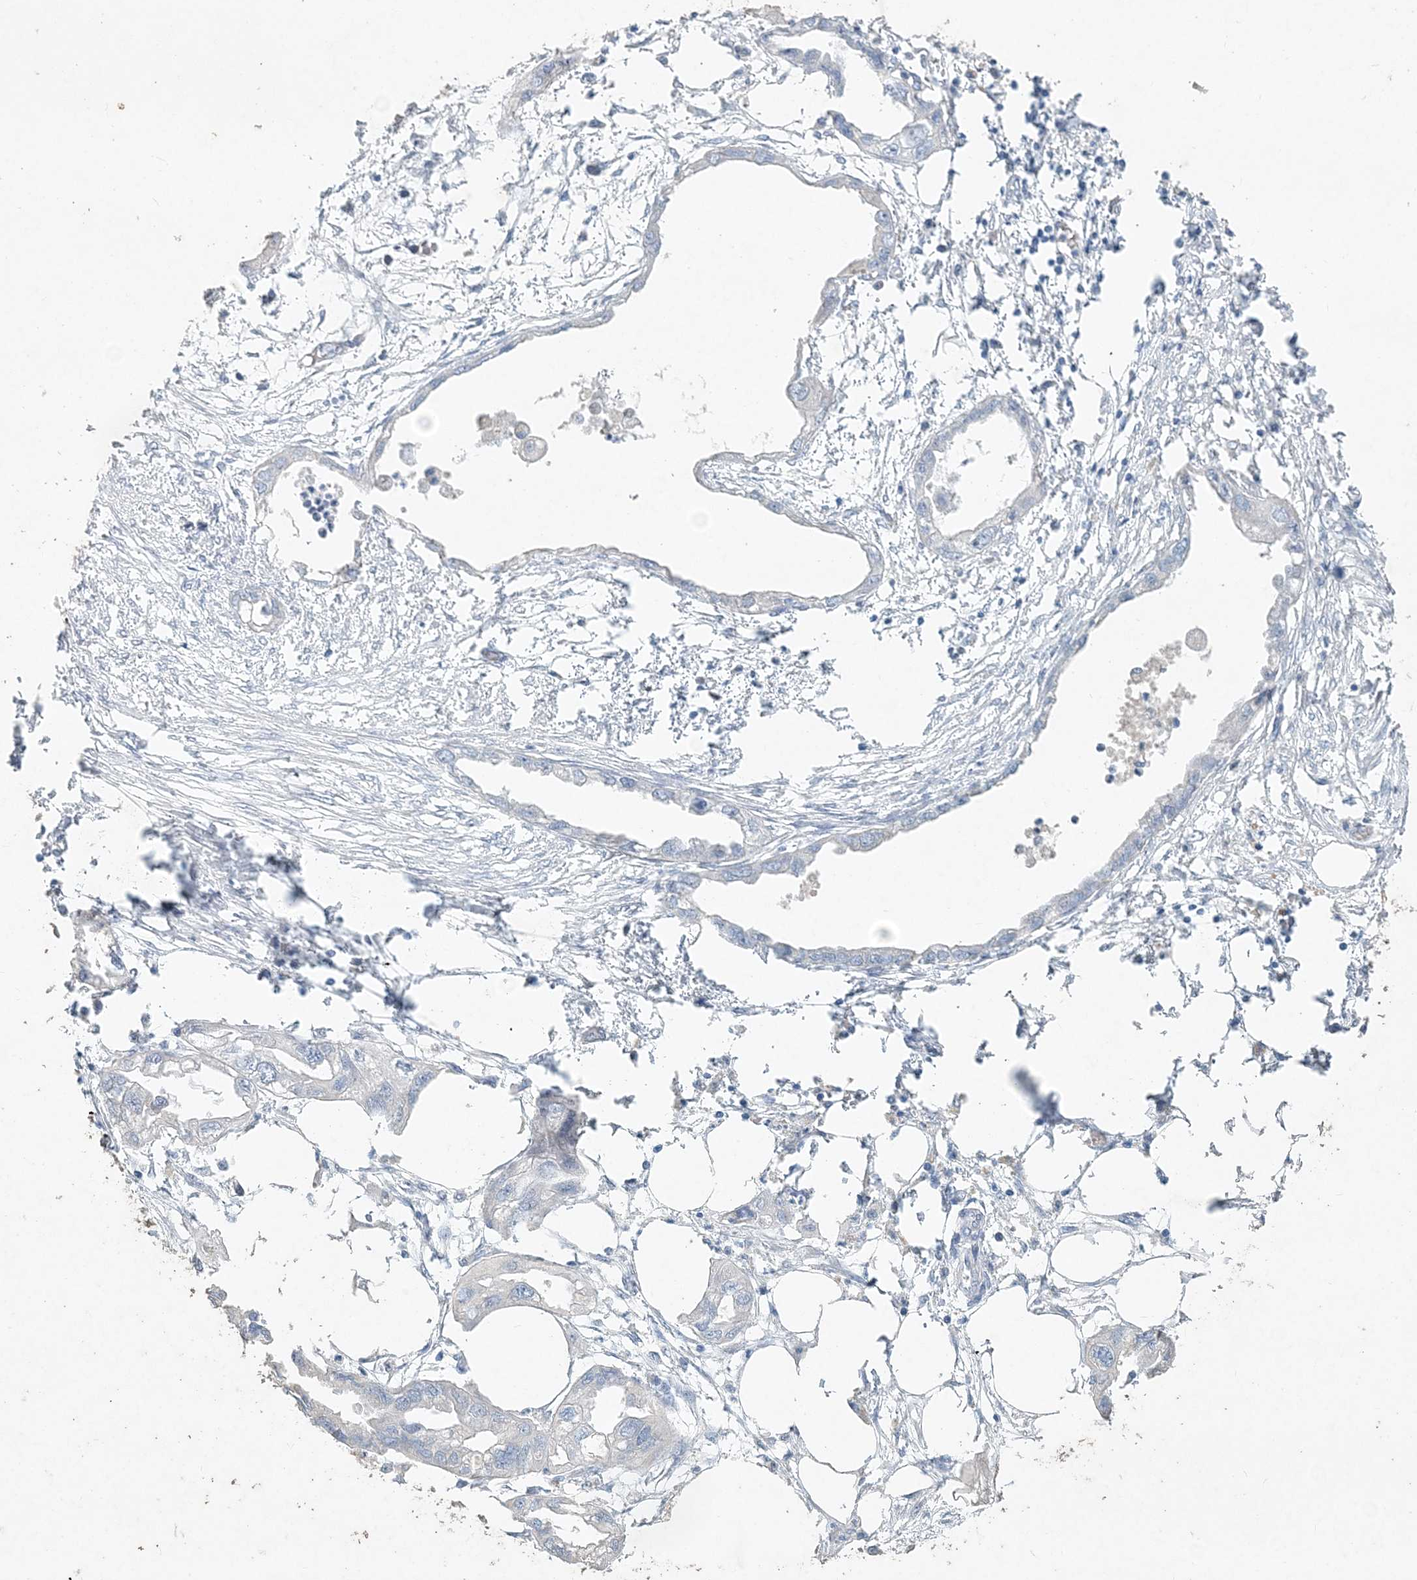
{"staining": {"intensity": "negative", "quantity": "none", "location": "none"}, "tissue": "endometrial cancer", "cell_type": "Tumor cells", "image_type": "cancer", "snomed": [{"axis": "morphology", "description": "Adenocarcinoma, NOS"}, {"axis": "morphology", "description": "Adenocarcinoma, metastatic, NOS"}, {"axis": "topography", "description": "Adipose tissue"}, {"axis": "topography", "description": "Endometrium"}], "caption": "This is an IHC histopathology image of human endometrial adenocarcinoma. There is no staining in tumor cells.", "gene": "DNAH5", "patient": {"sex": "female", "age": 67}}